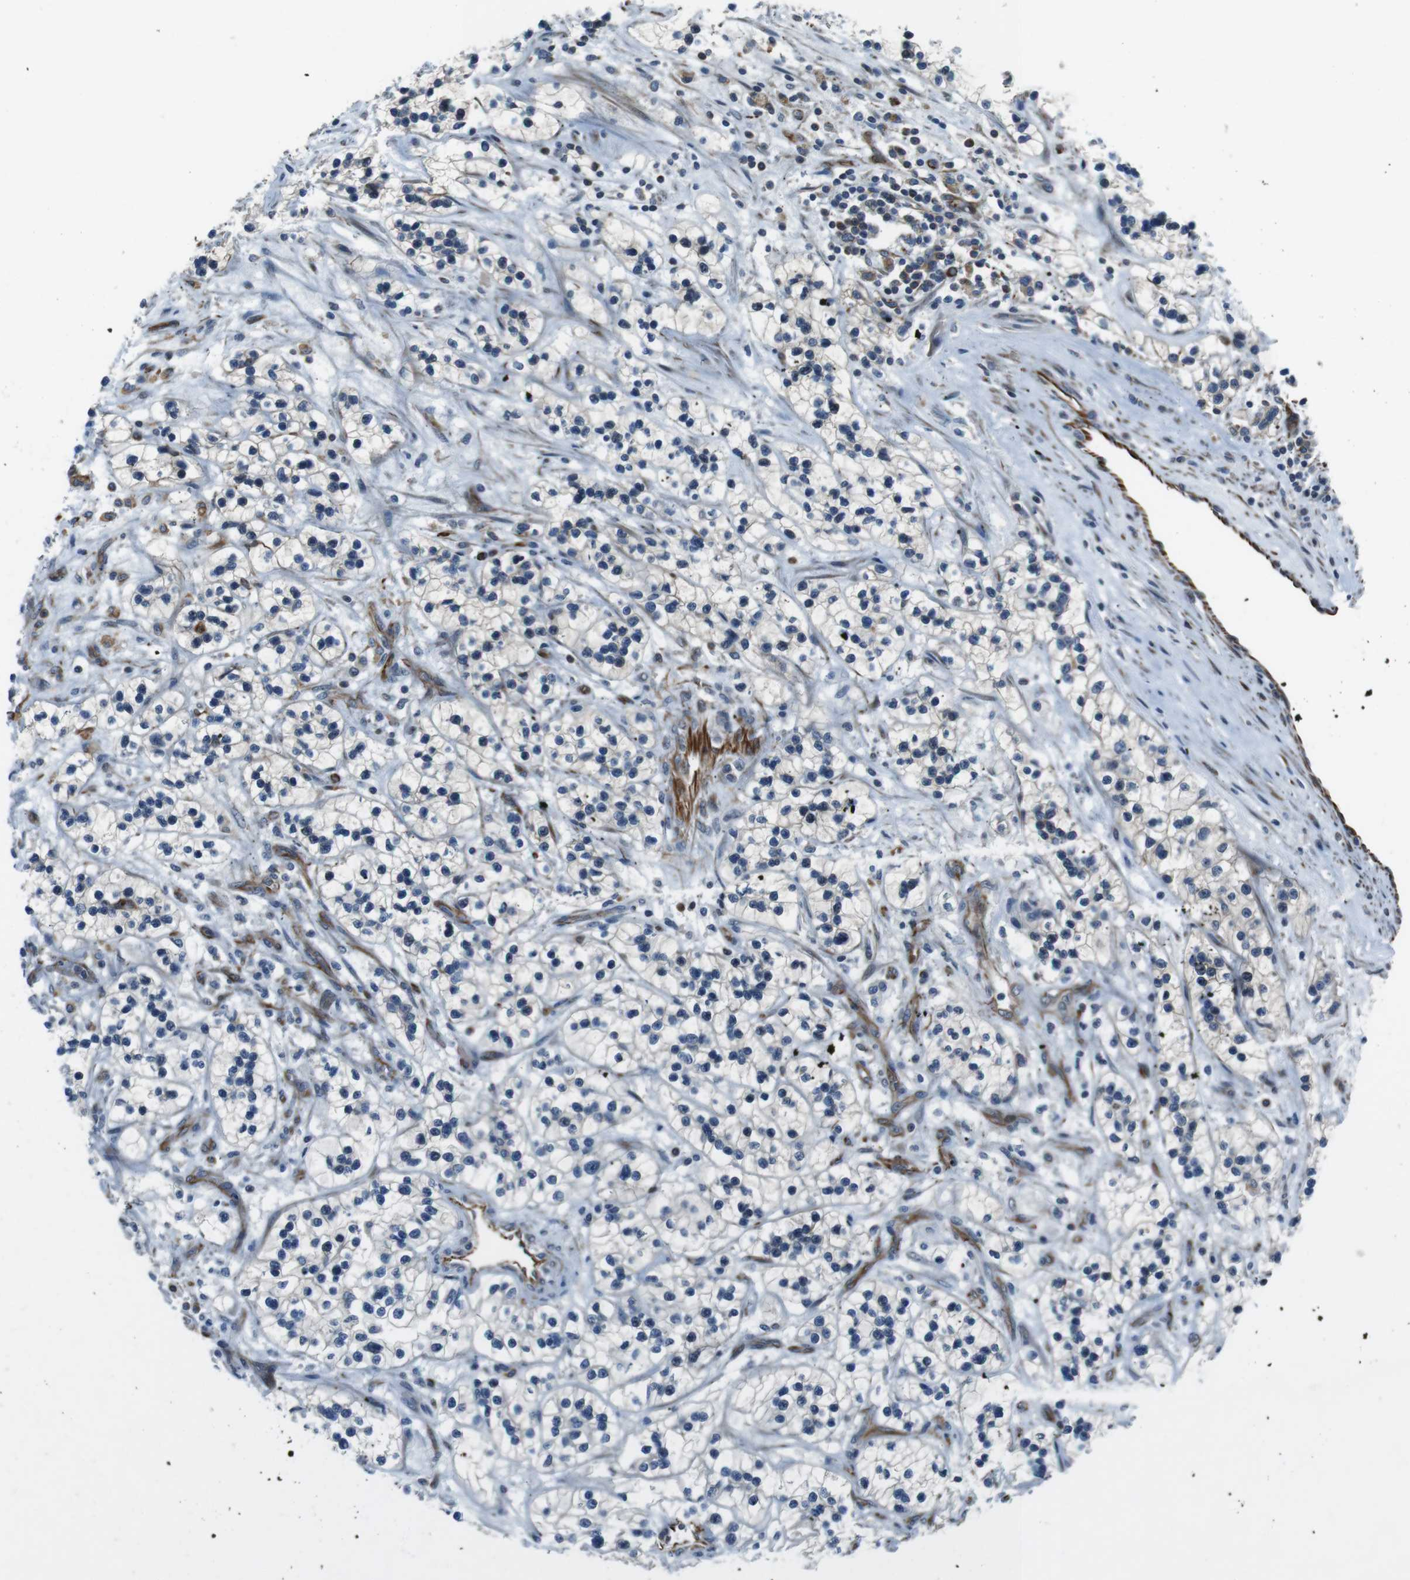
{"staining": {"intensity": "negative", "quantity": "none", "location": "none"}, "tissue": "renal cancer", "cell_type": "Tumor cells", "image_type": "cancer", "snomed": [{"axis": "morphology", "description": "Adenocarcinoma, NOS"}, {"axis": "topography", "description": "Kidney"}], "caption": "High magnification brightfield microscopy of renal adenocarcinoma stained with DAB (brown) and counterstained with hematoxylin (blue): tumor cells show no significant expression.", "gene": "LRRC49", "patient": {"sex": "female", "age": 57}}